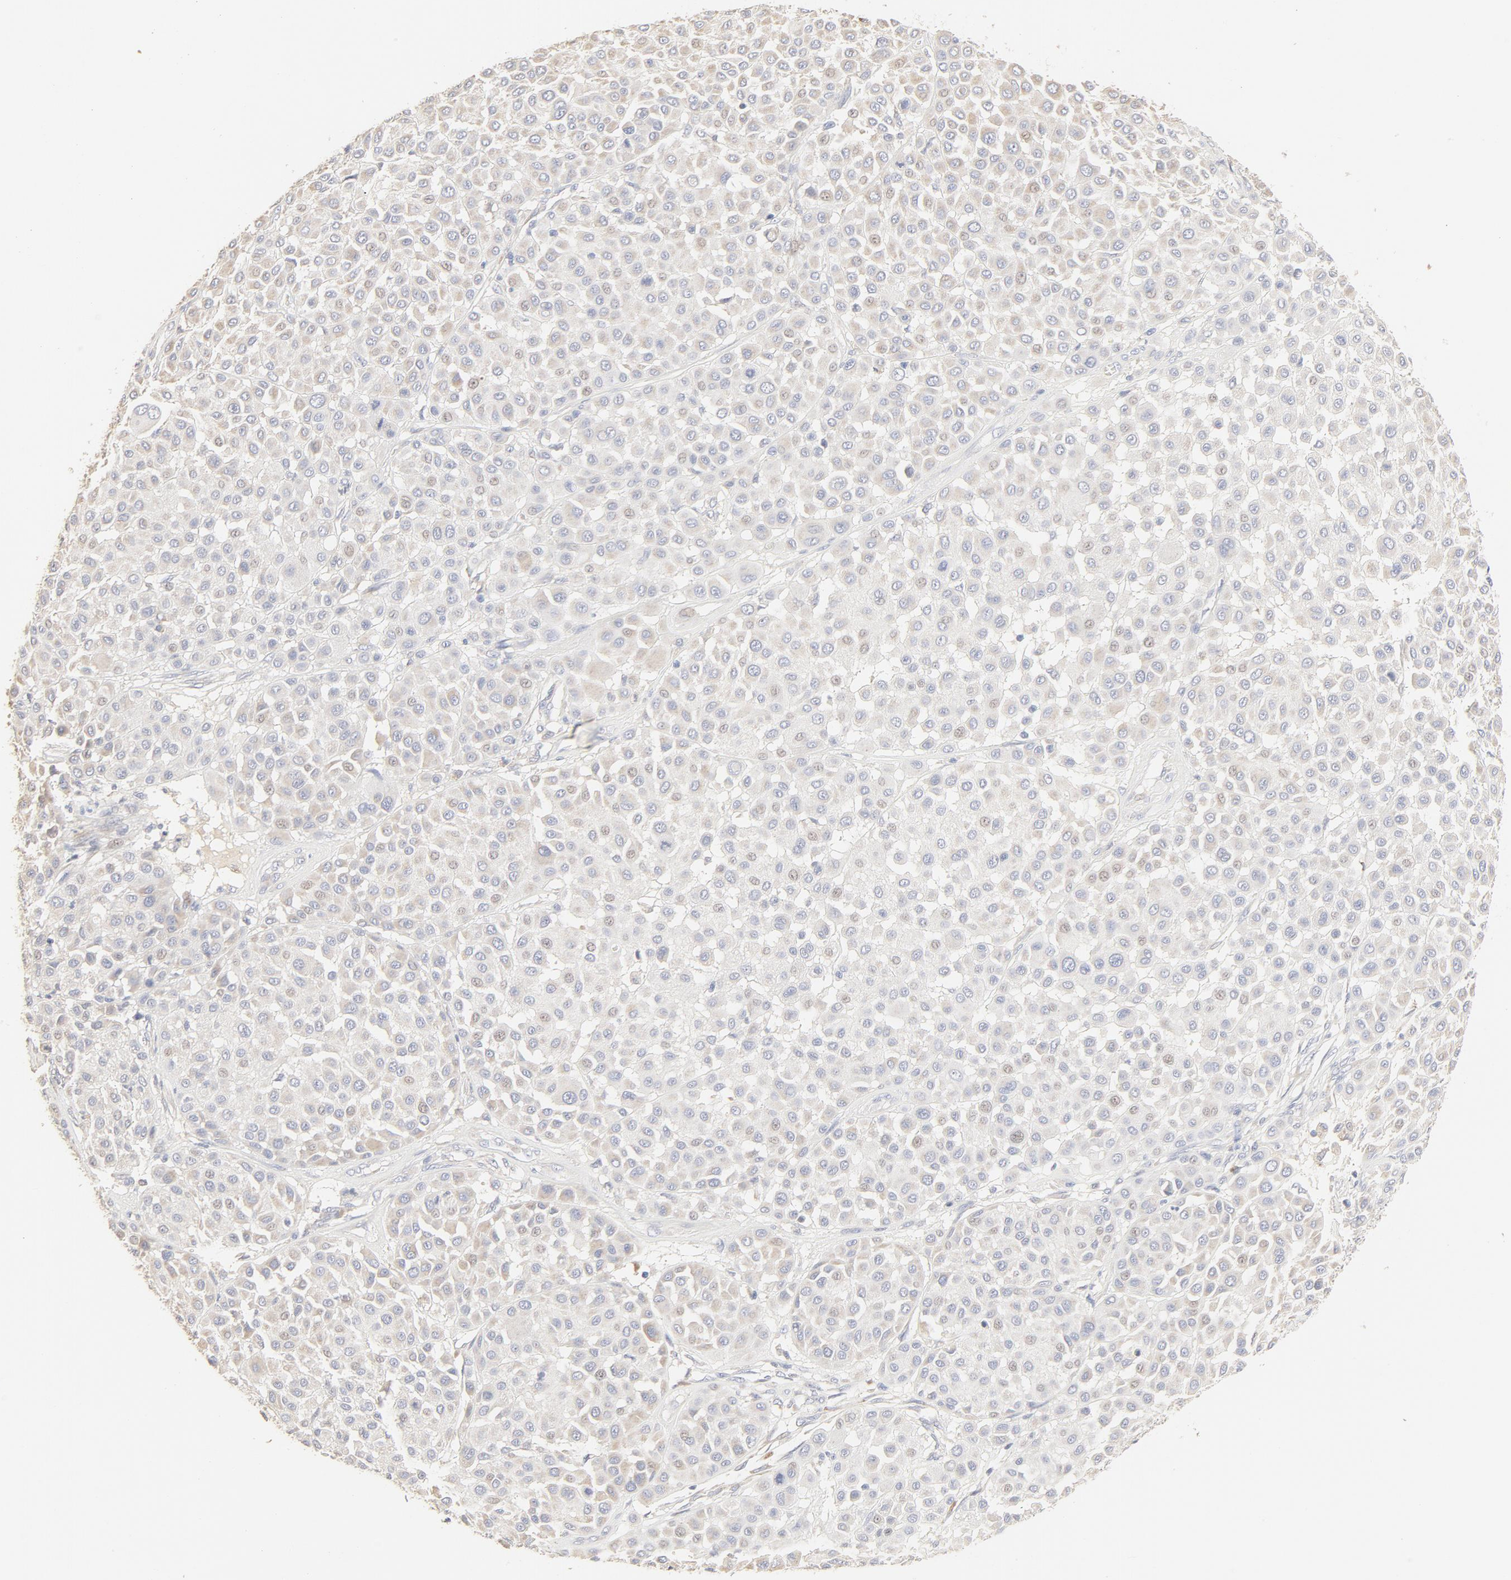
{"staining": {"intensity": "negative", "quantity": "none", "location": "none"}, "tissue": "melanoma", "cell_type": "Tumor cells", "image_type": "cancer", "snomed": [{"axis": "morphology", "description": "Malignant melanoma, Metastatic site"}, {"axis": "topography", "description": "Soft tissue"}], "caption": "Tumor cells show no significant protein expression in melanoma.", "gene": "FCGBP", "patient": {"sex": "male", "age": 41}}